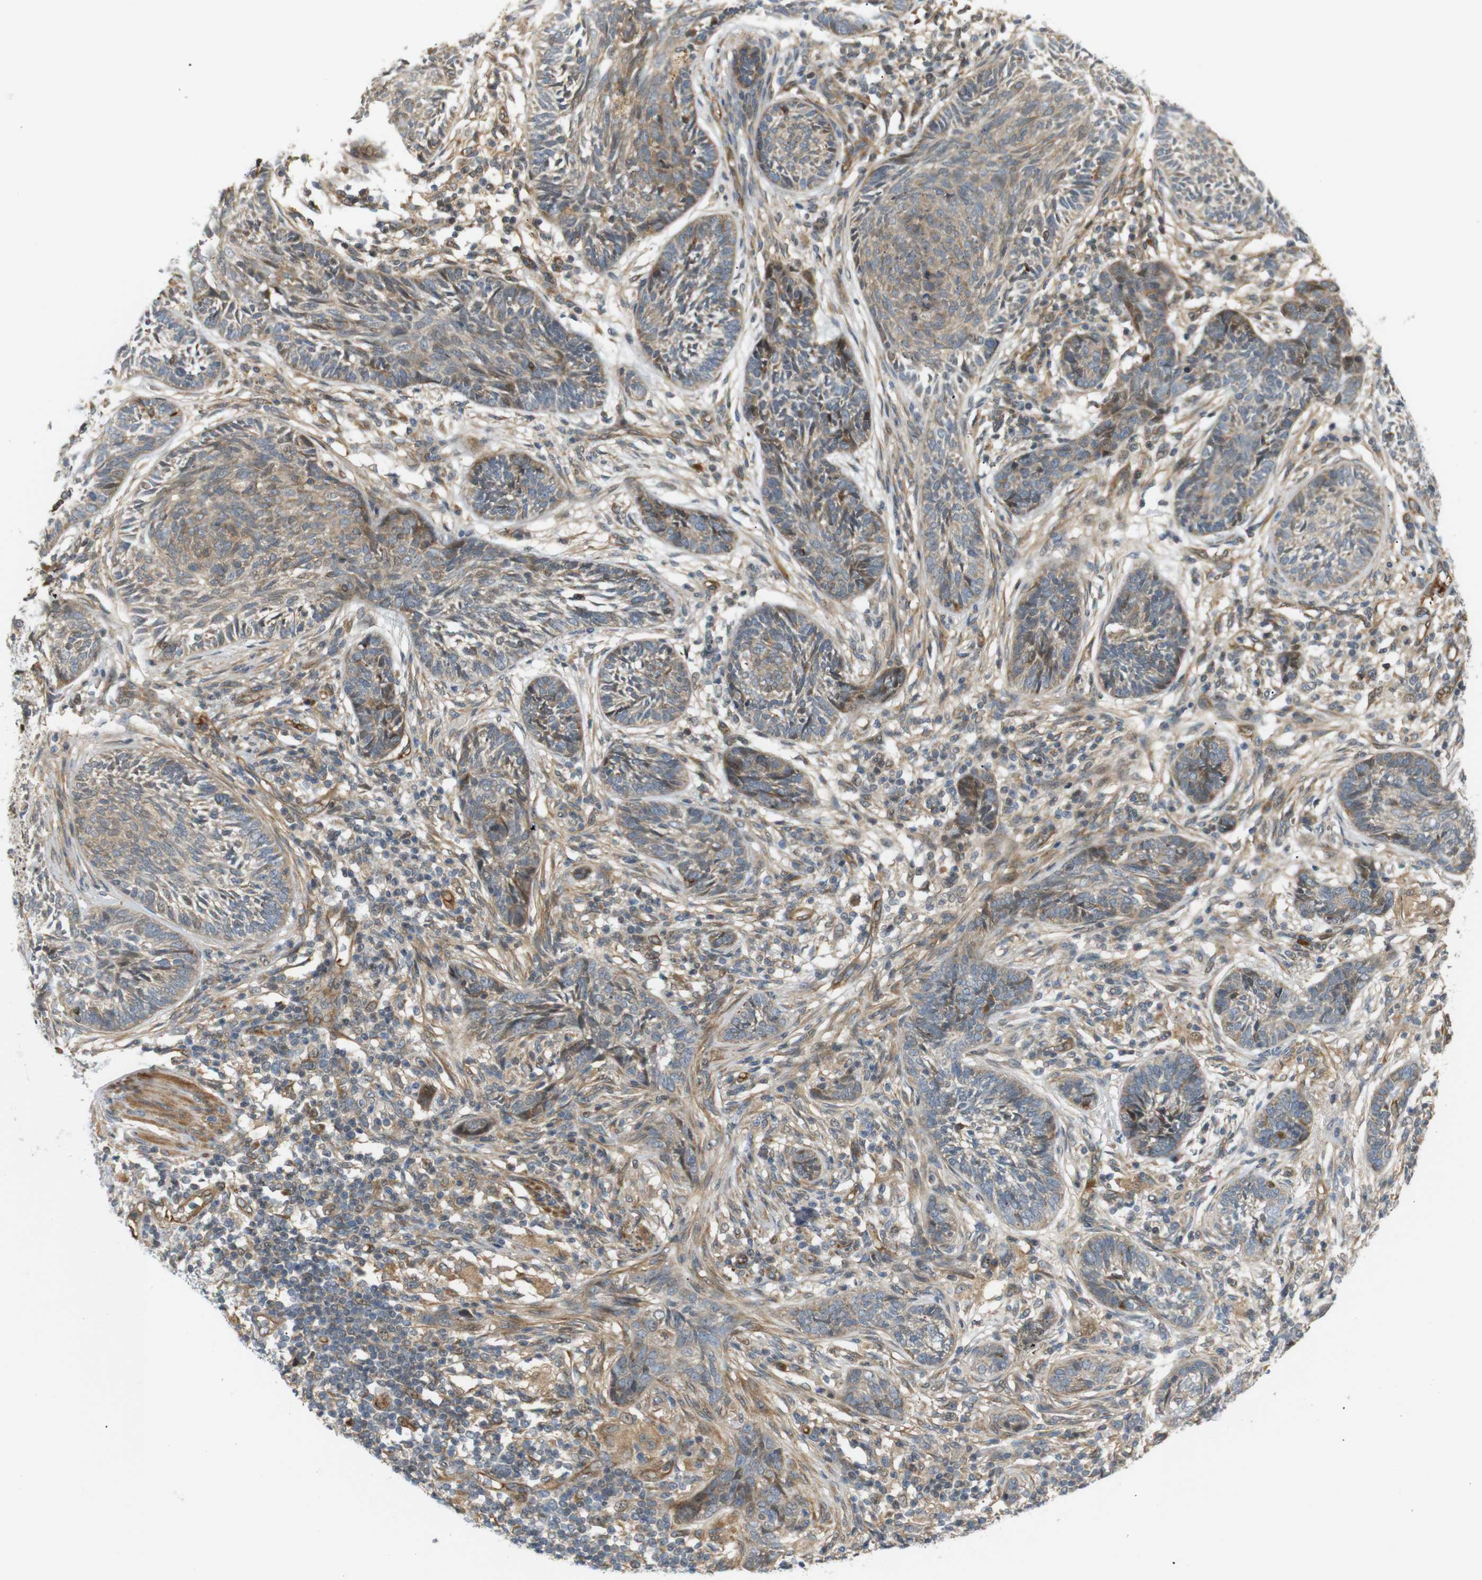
{"staining": {"intensity": "weak", "quantity": ">75%", "location": "cytoplasmic/membranous"}, "tissue": "skin cancer", "cell_type": "Tumor cells", "image_type": "cancer", "snomed": [{"axis": "morphology", "description": "Papilloma, NOS"}, {"axis": "morphology", "description": "Basal cell carcinoma"}, {"axis": "topography", "description": "Skin"}], "caption": "Immunohistochemistry (IHC) staining of papilloma (skin), which shows low levels of weak cytoplasmic/membranous staining in about >75% of tumor cells indicating weak cytoplasmic/membranous protein staining. The staining was performed using DAB (3,3'-diaminobenzidine) (brown) for protein detection and nuclei were counterstained in hematoxylin (blue).", "gene": "RPTOR", "patient": {"sex": "male", "age": 87}}